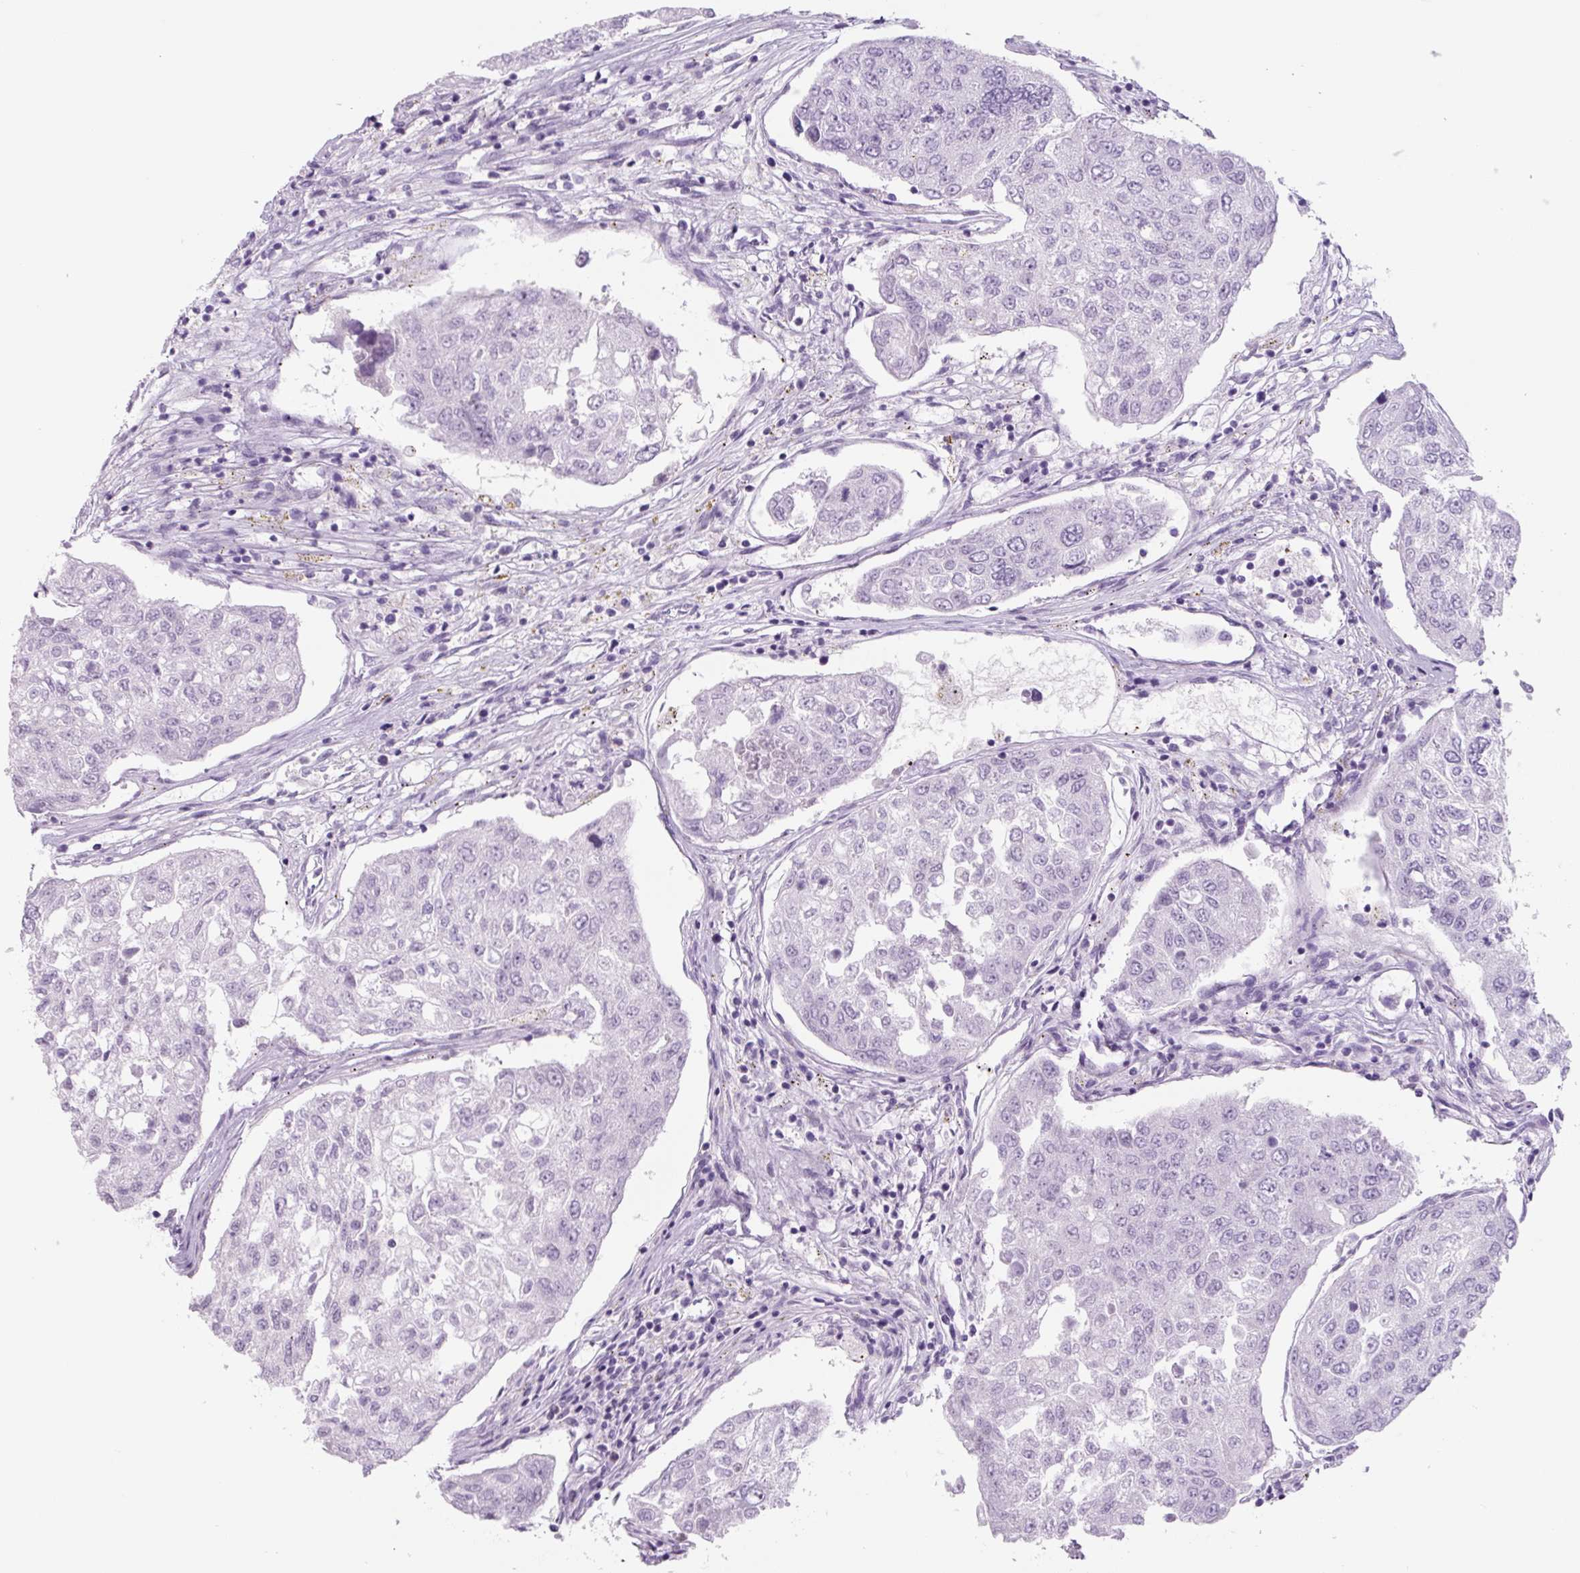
{"staining": {"intensity": "negative", "quantity": "none", "location": "none"}, "tissue": "urothelial cancer", "cell_type": "Tumor cells", "image_type": "cancer", "snomed": [{"axis": "morphology", "description": "Urothelial carcinoma, High grade"}, {"axis": "topography", "description": "Lymph node"}, {"axis": "topography", "description": "Urinary bladder"}], "caption": "High-grade urothelial carcinoma was stained to show a protein in brown. There is no significant expression in tumor cells.", "gene": "TNFRSF8", "patient": {"sex": "male", "age": 51}}